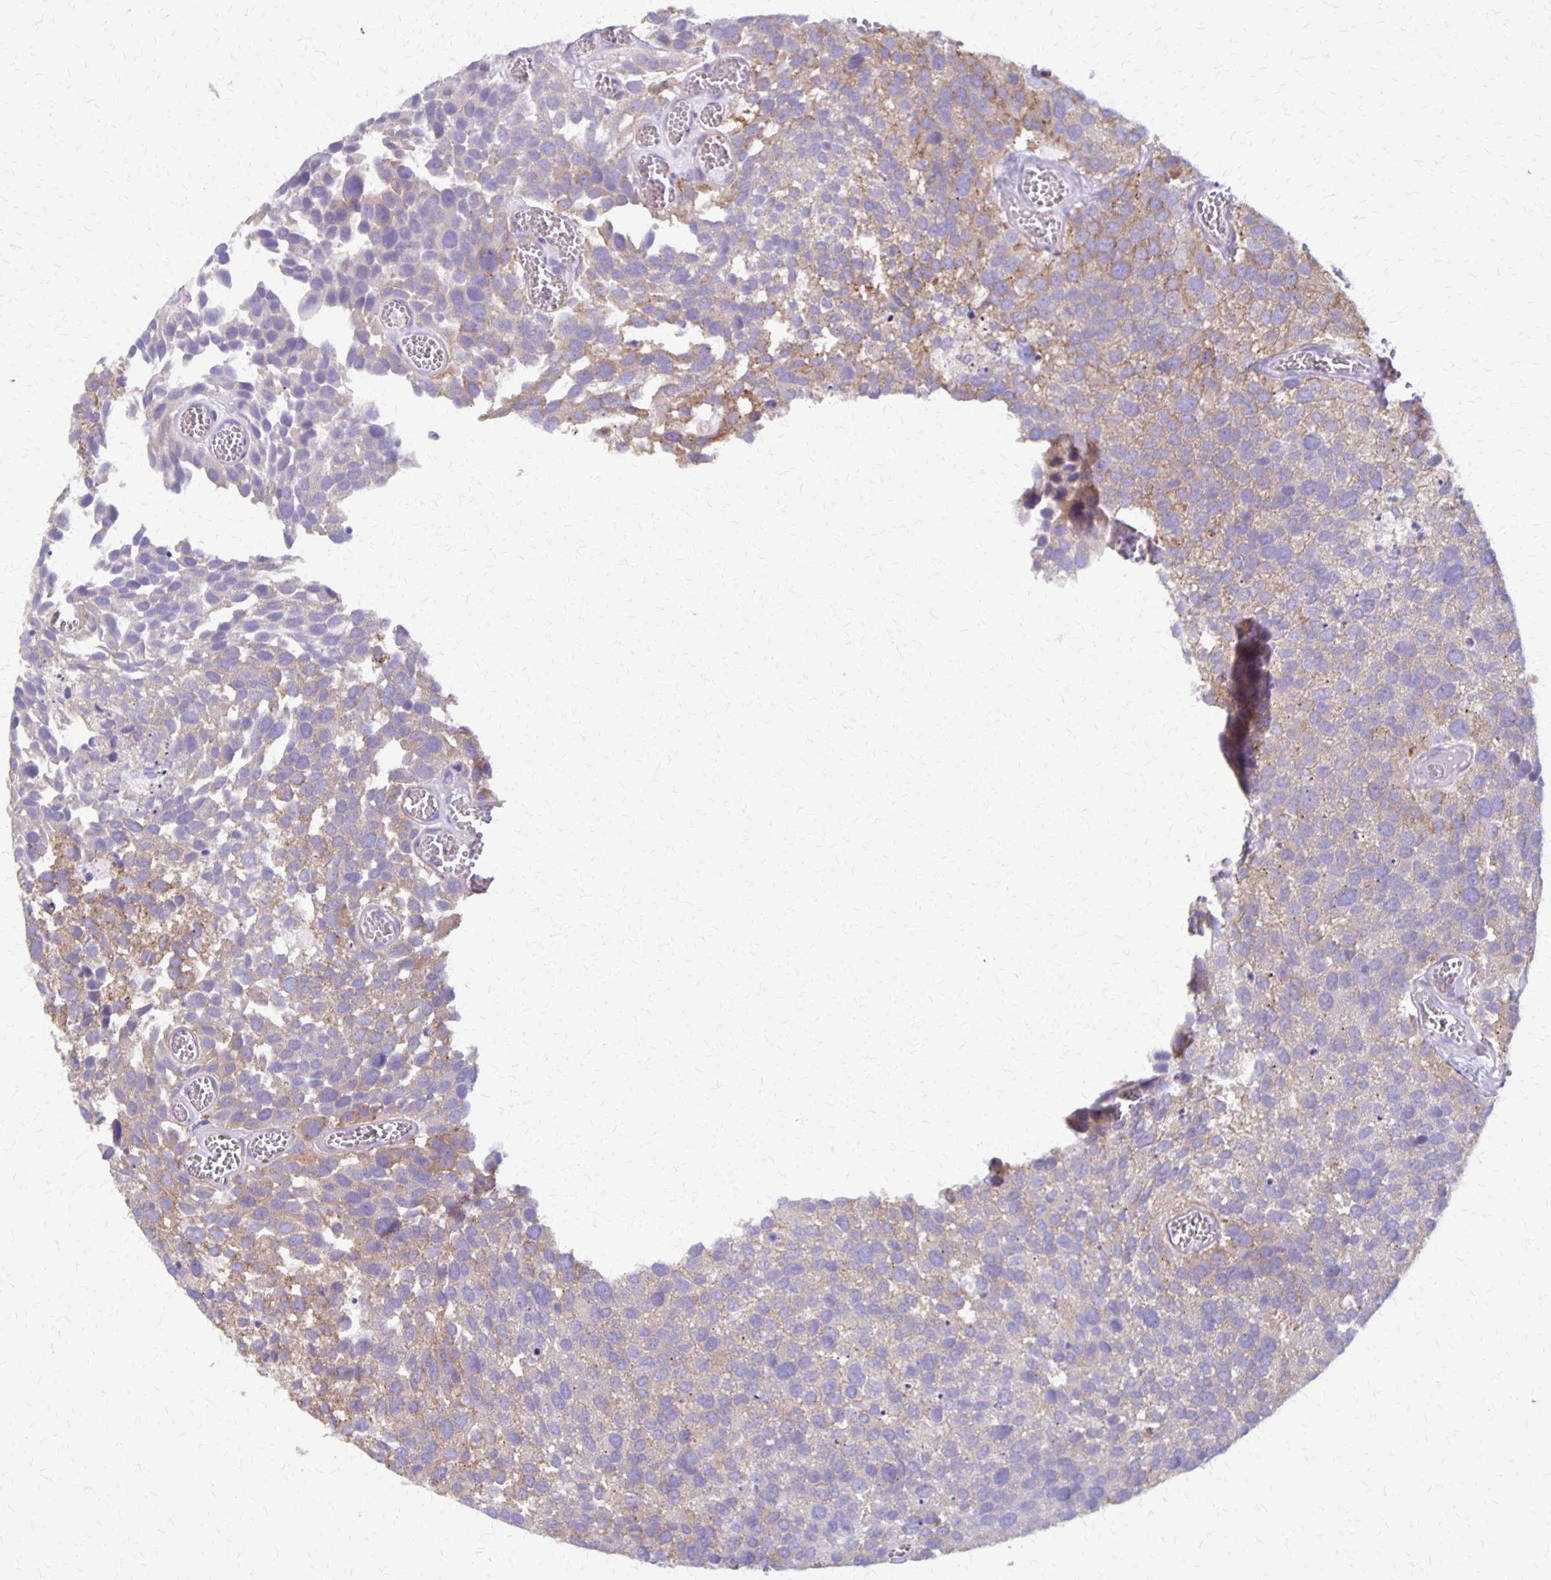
{"staining": {"intensity": "weak", "quantity": "<25%", "location": "cytoplasmic/membranous"}, "tissue": "urothelial cancer", "cell_type": "Tumor cells", "image_type": "cancer", "snomed": [{"axis": "morphology", "description": "Urothelial carcinoma, Low grade"}, {"axis": "topography", "description": "Urinary bladder"}], "caption": "A histopathology image of urothelial carcinoma (low-grade) stained for a protein demonstrates no brown staining in tumor cells. (DAB (3,3'-diaminobenzidine) IHC with hematoxylin counter stain).", "gene": "SEPTIN5", "patient": {"sex": "female", "age": 69}}